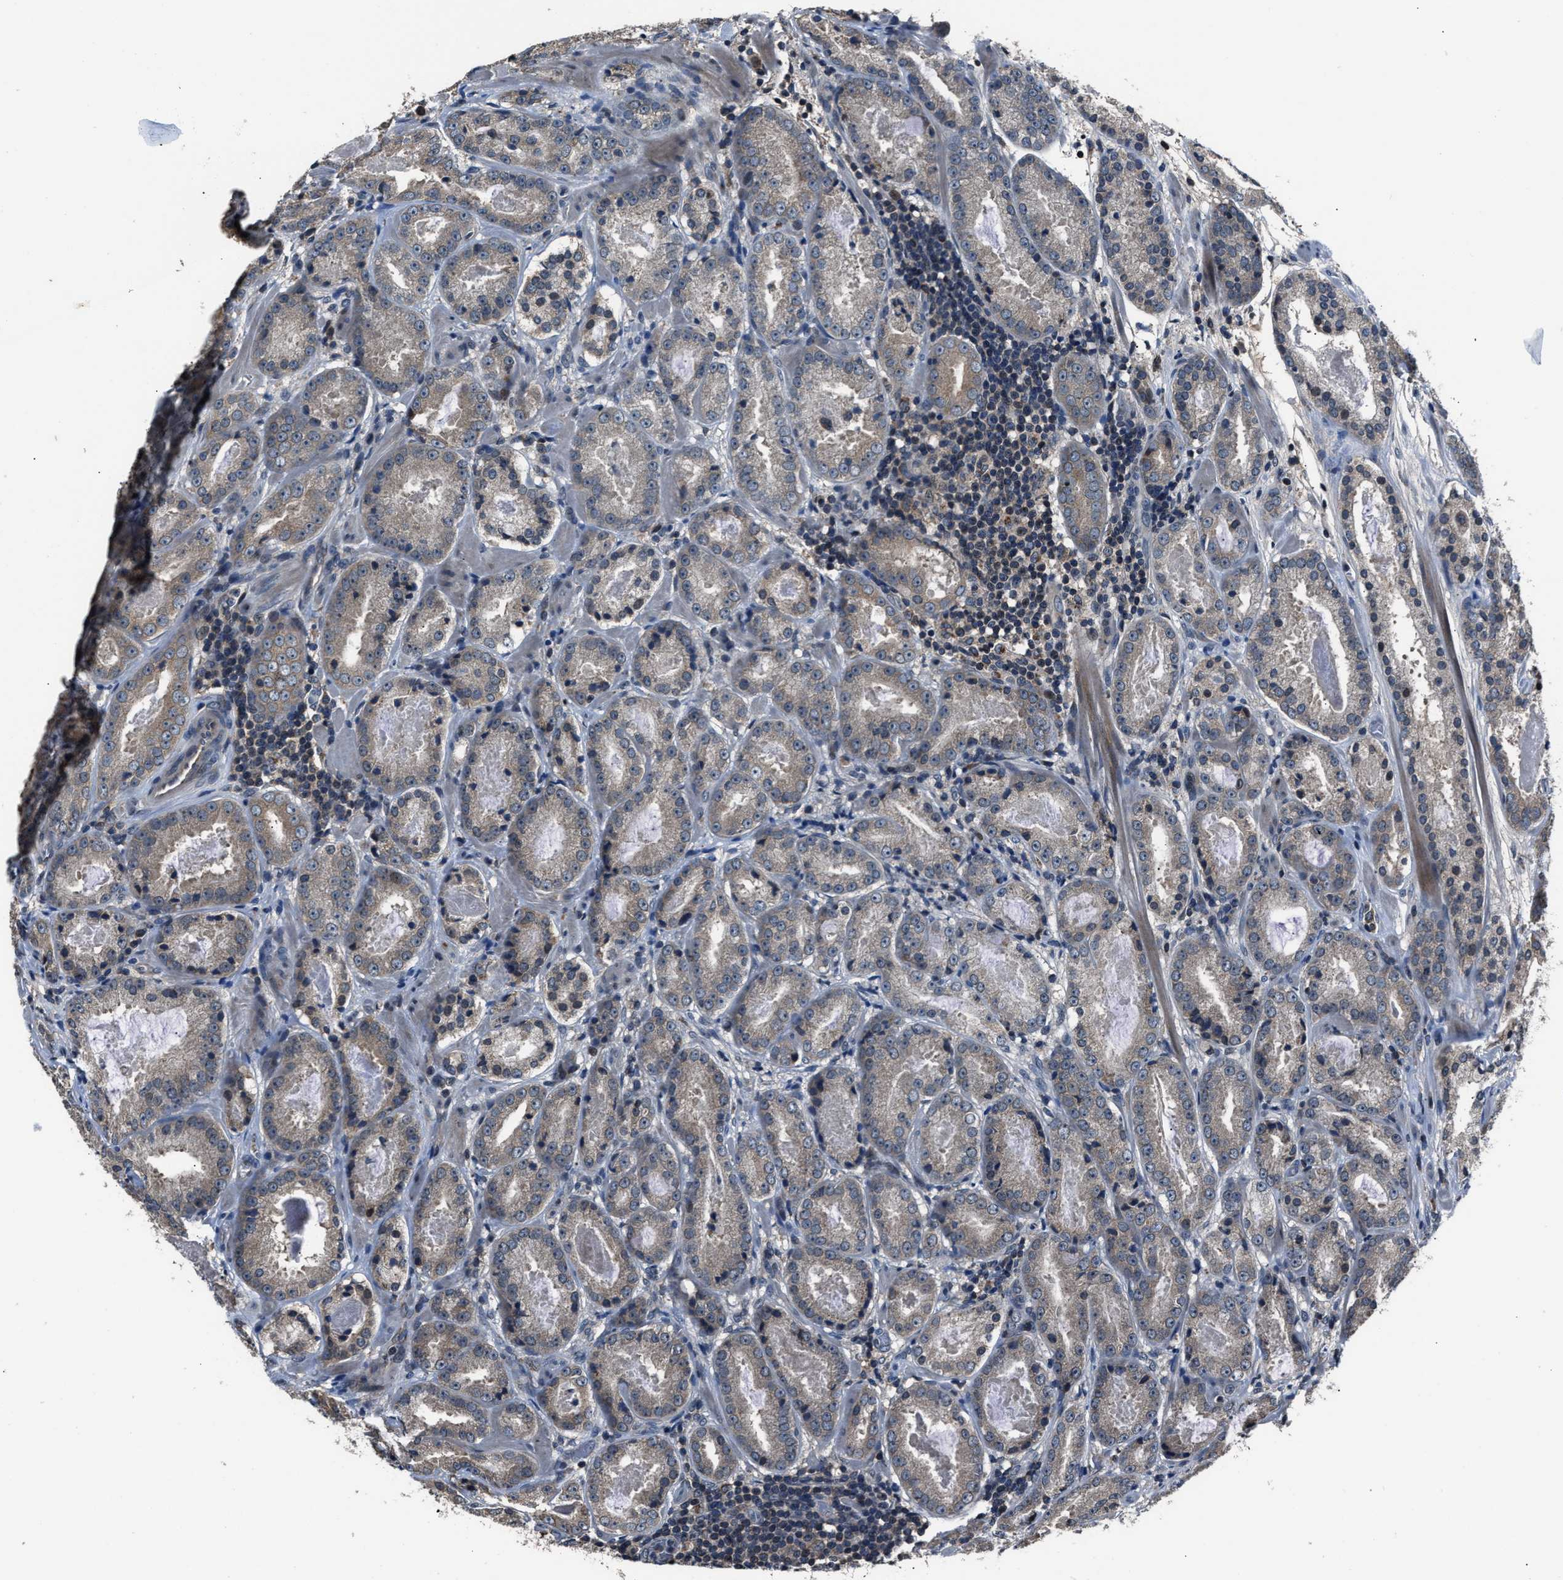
{"staining": {"intensity": "weak", "quantity": "25%-75%", "location": "cytoplasmic/membranous"}, "tissue": "prostate cancer", "cell_type": "Tumor cells", "image_type": "cancer", "snomed": [{"axis": "morphology", "description": "Adenocarcinoma, Low grade"}, {"axis": "topography", "description": "Prostate"}], "caption": "Prostate cancer (low-grade adenocarcinoma) stained with DAB (3,3'-diaminobenzidine) immunohistochemistry exhibits low levels of weak cytoplasmic/membranous positivity in approximately 25%-75% of tumor cells.", "gene": "TNRC18", "patient": {"sex": "male", "age": 69}}